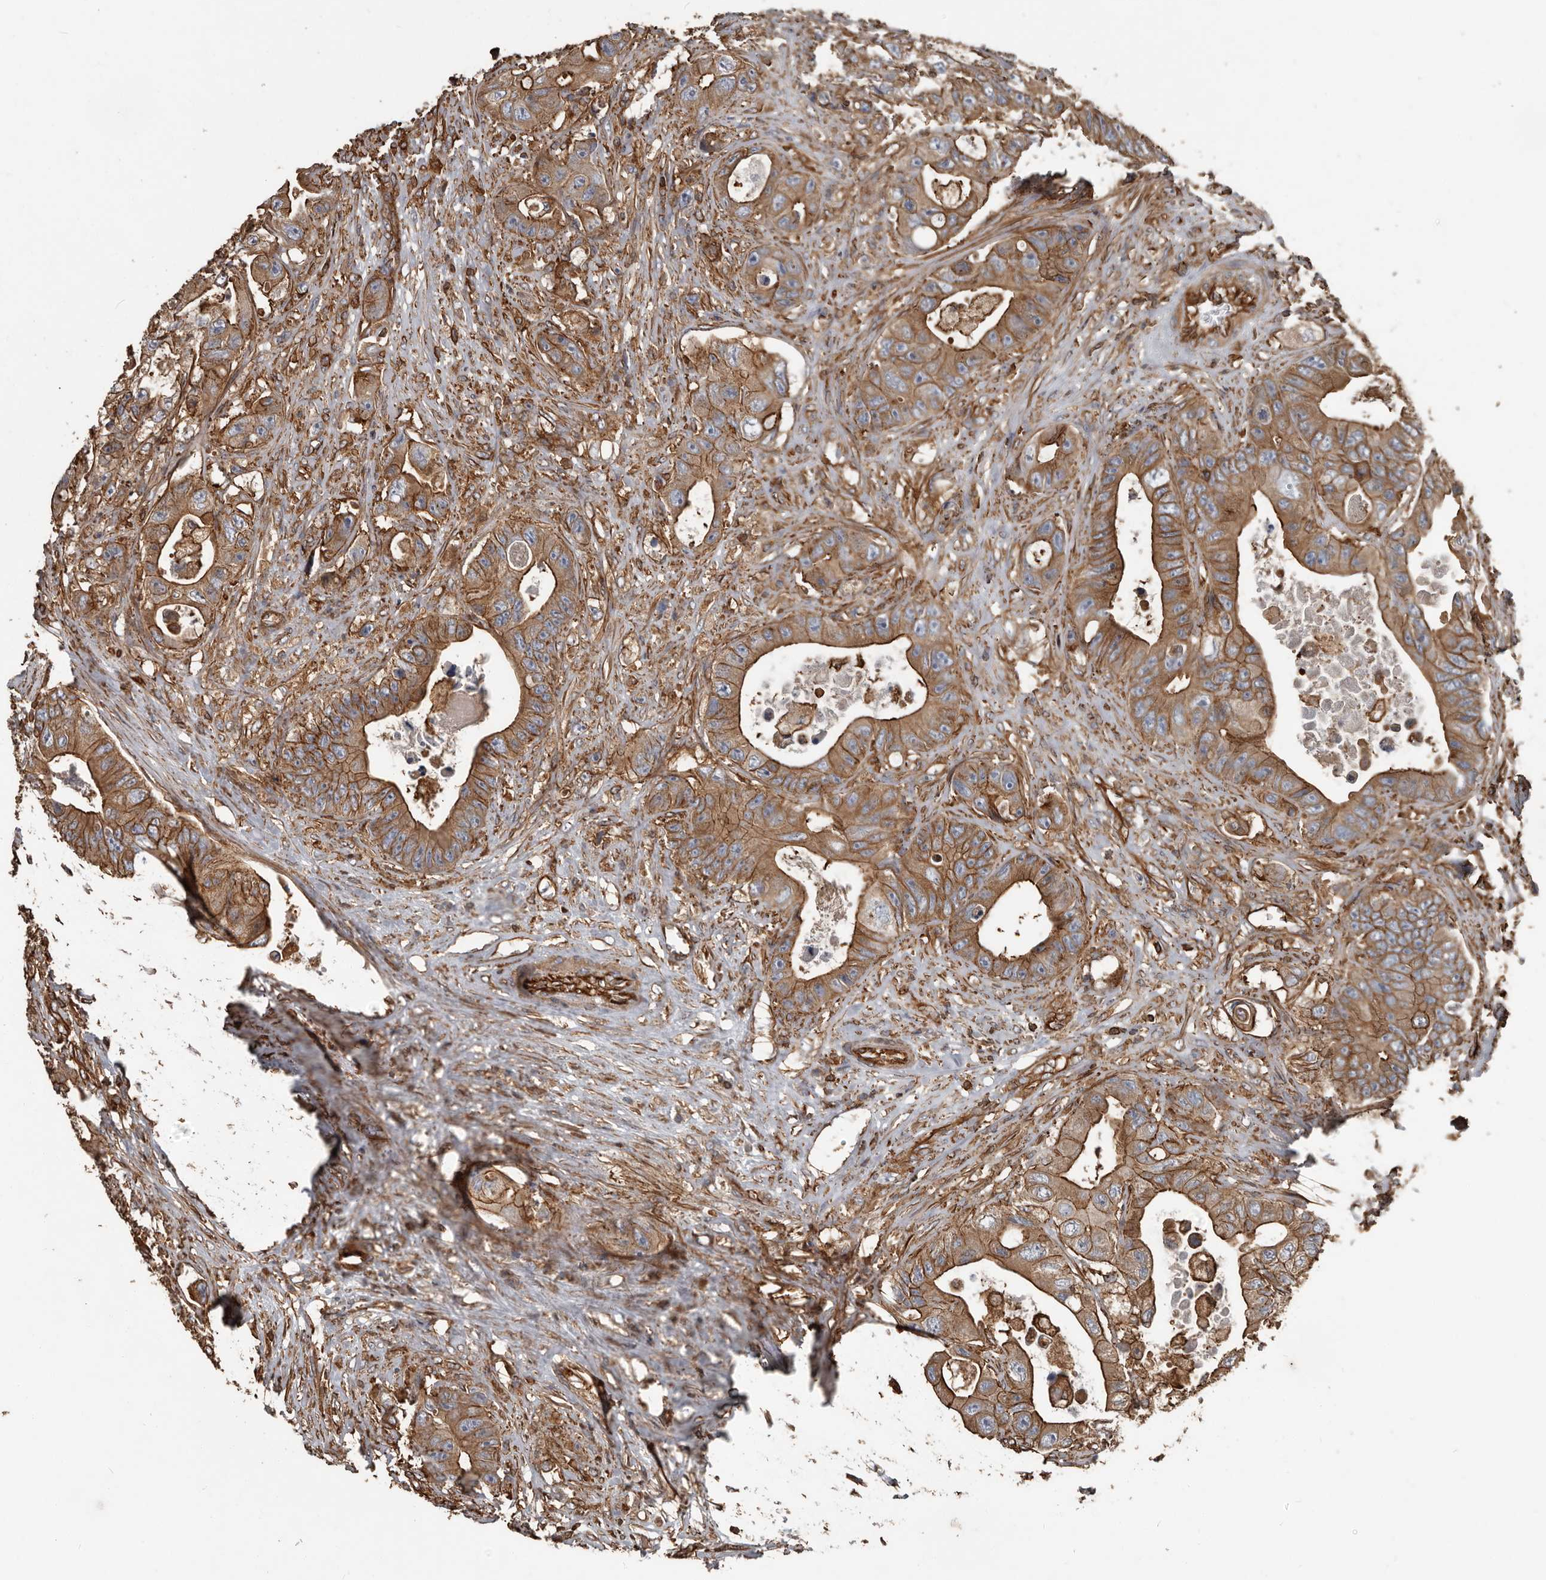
{"staining": {"intensity": "strong", "quantity": ">75%", "location": "cytoplasmic/membranous"}, "tissue": "colorectal cancer", "cell_type": "Tumor cells", "image_type": "cancer", "snomed": [{"axis": "morphology", "description": "Adenocarcinoma, NOS"}, {"axis": "topography", "description": "Colon"}], "caption": "Immunohistochemical staining of human colorectal cancer (adenocarcinoma) shows high levels of strong cytoplasmic/membranous positivity in about >75% of tumor cells.", "gene": "DENND6B", "patient": {"sex": "female", "age": 46}}